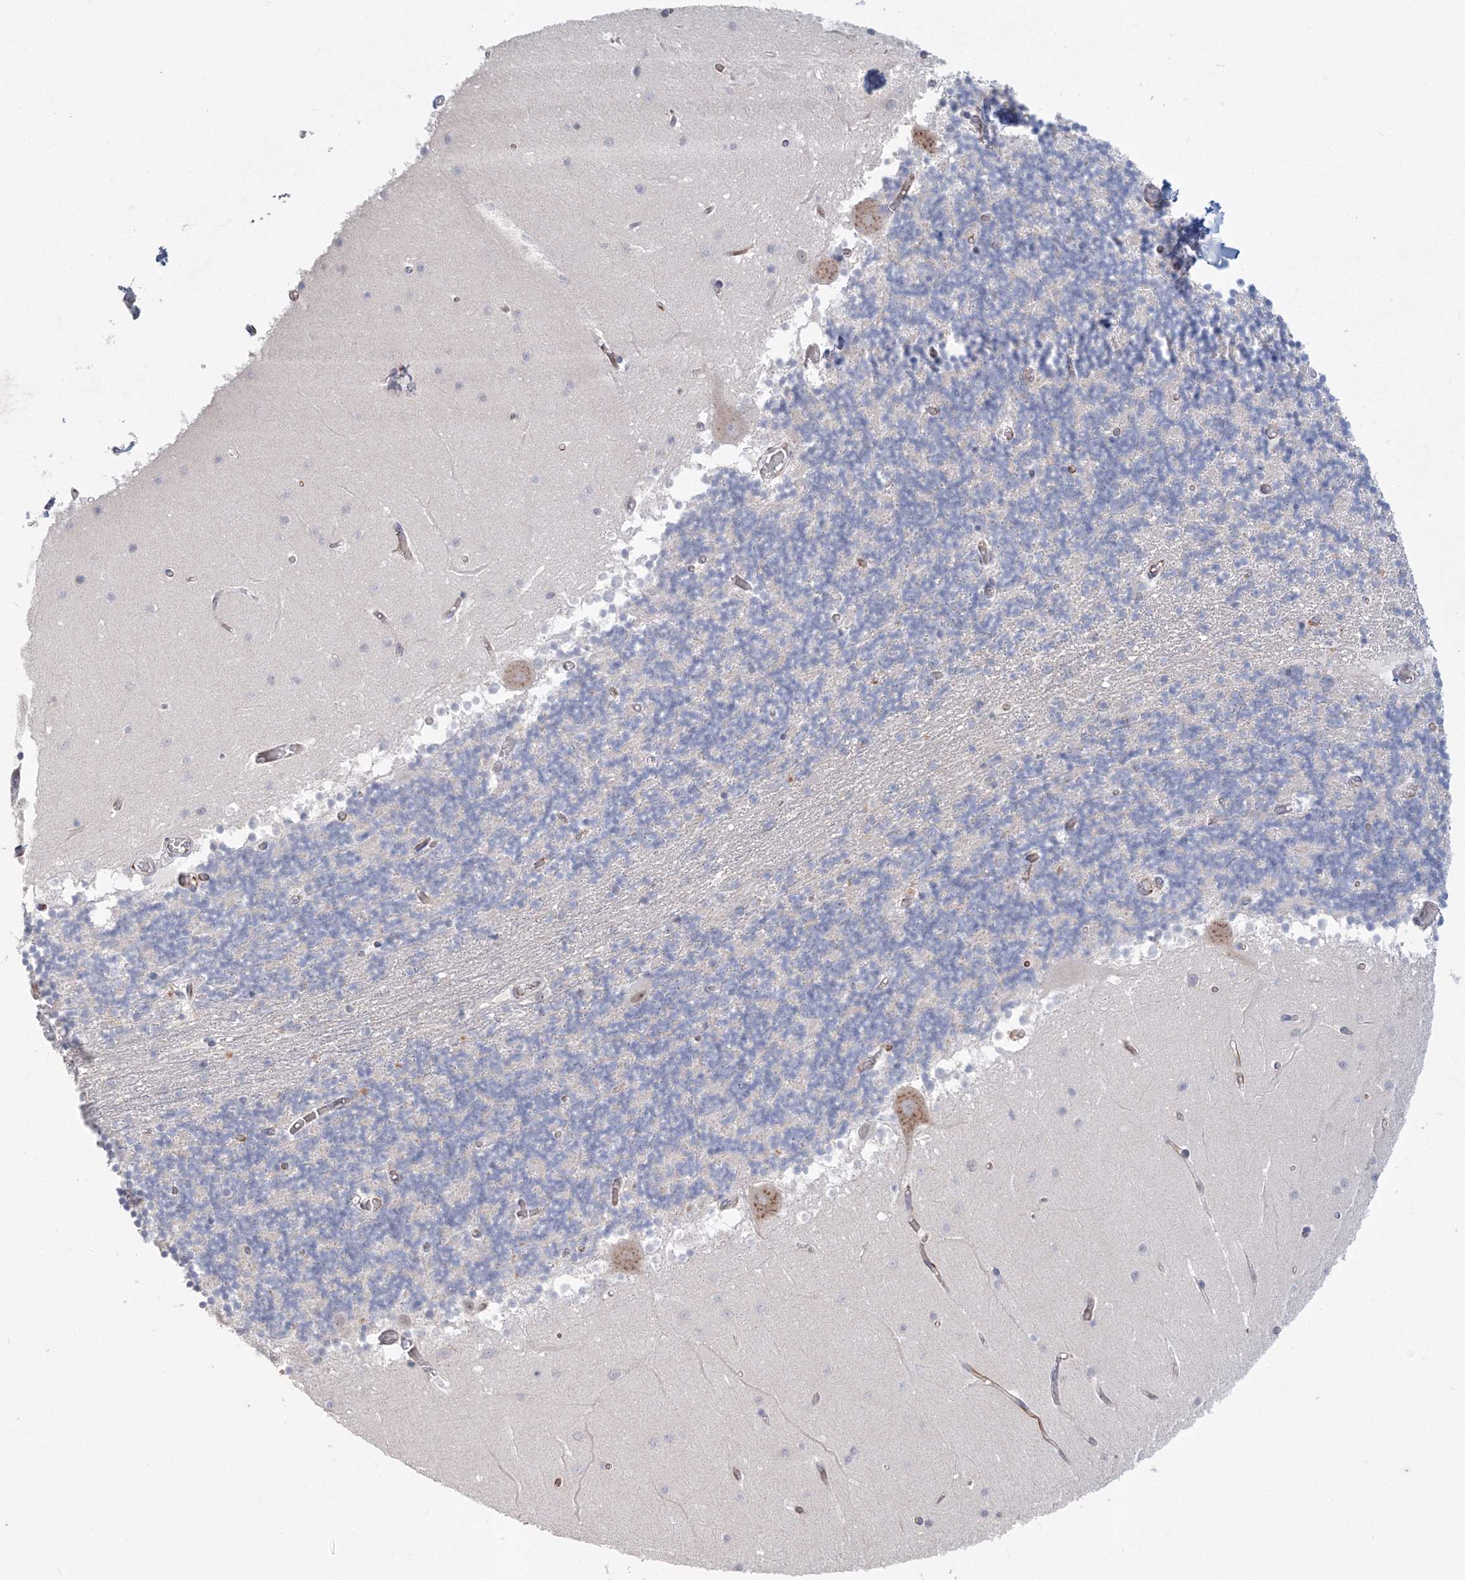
{"staining": {"intensity": "negative", "quantity": "none", "location": "none"}, "tissue": "cerebellum", "cell_type": "Cells in granular layer", "image_type": "normal", "snomed": [{"axis": "morphology", "description": "Normal tissue, NOS"}, {"axis": "topography", "description": "Cerebellum"}], "caption": "High power microscopy photomicrograph of an immunohistochemistry (IHC) micrograph of benign cerebellum, revealing no significant expression in cells in granular layer. (Brightfield microscopy of DAB (3,3'-diaminobenzidine) IHC at high magnification).", "gene": "SIRT7", "patient": {"sex": "female", "age": 28}}